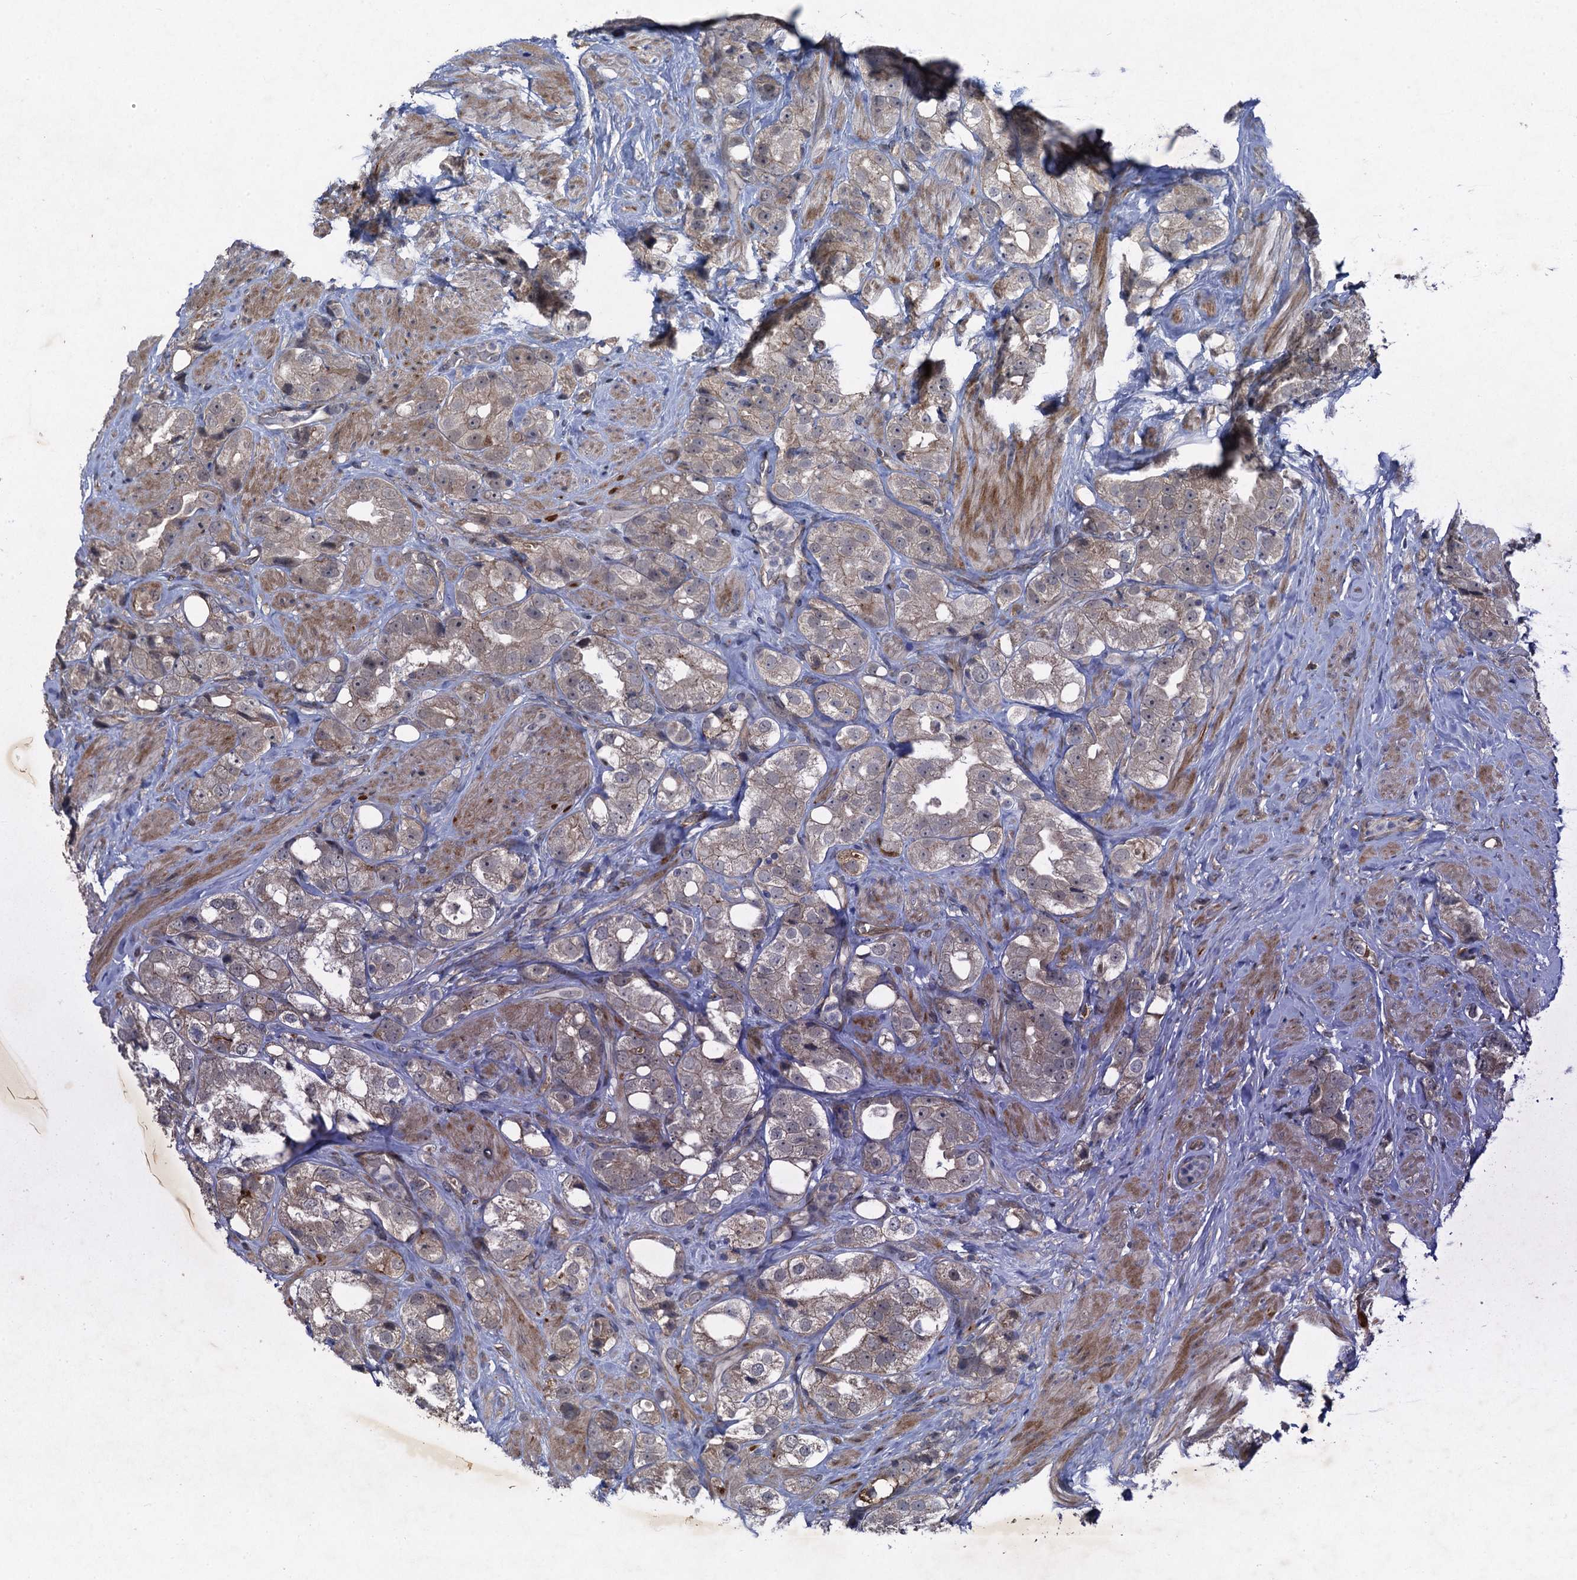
{"staining": {"intensity": "weak", "quantity": "<25%", "location": "cytoplasmic/membranous"}, "tissue": "prostate cancer", "cell_type": "Tumor cells", "image_type": "cancer", "snomed": [{"axis": "morphology", "description": "Adenocarcinoma, NOS"}, {"axis": "topography", "description": "Prostate"}], "caption": "High magnification brightfield microscopy of adenocarcinoma (prostate) stained with DAB (brown) and counterstained with hematoxylin (blue): tumor cells show no significant positivity.", "gene": "NUDT22", "patient": {"sex": "male", "age": 79}}